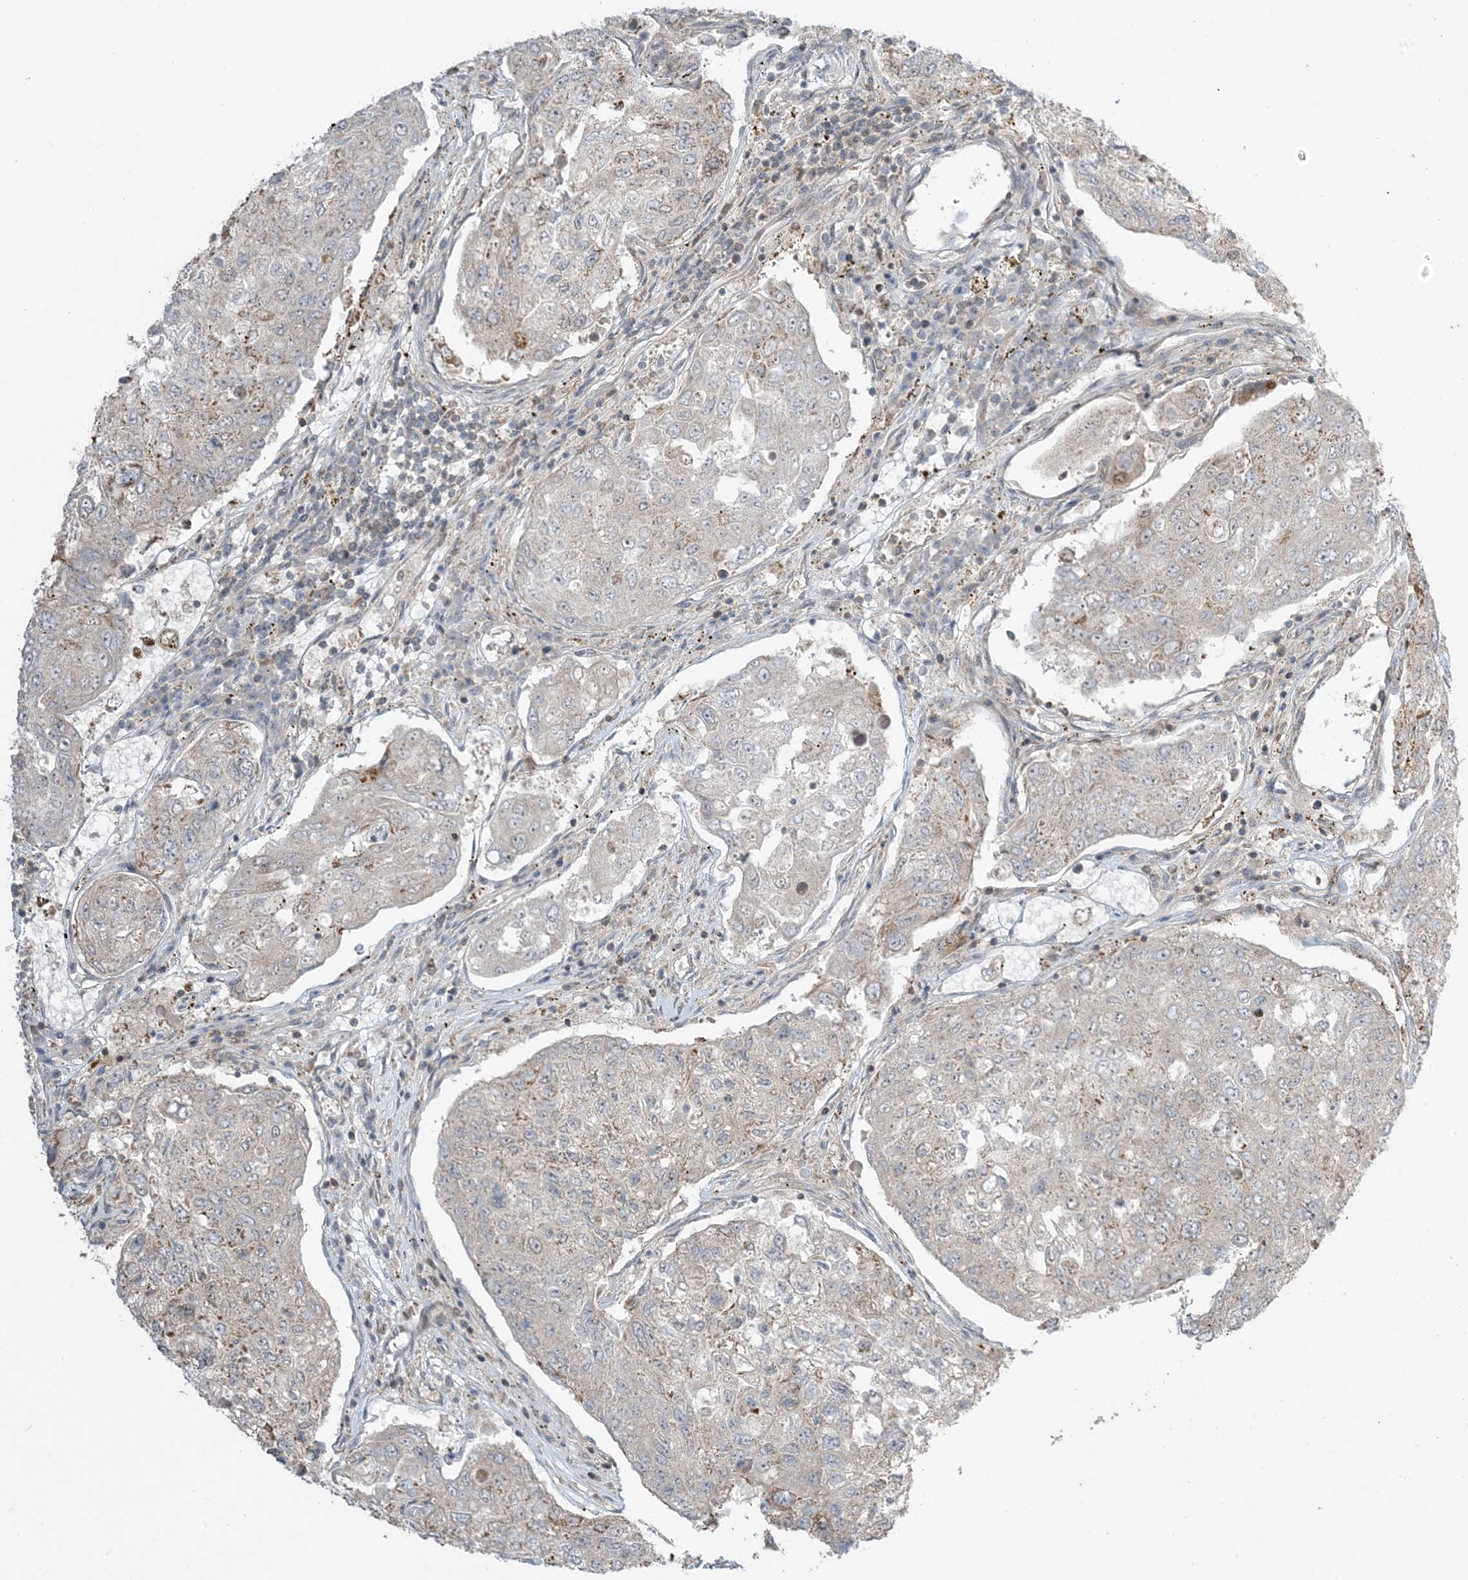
{"staining": {"intensity": "moderate", "quantity": "25%-75%", "location": "cytoplasmic/membranous"}, "tissue": "urothelial cancer", "cell_type": "Tumor cells", "image_type": "cancer", "snomed": [{"axis": "morphology", "description": "Urothelial carcinoma, High grade"}, {"axis": "topography", "description": "Lymph node"}, {"axis": "topography", "description": "Urinary bladder"}], "caption": "DAB (3,3'-diaminobenzidine) immunohistochemical staining of high-grade urothelial carcinoma shows moderate cytoplasmic/membranous protein expression in approximately 25%-75% of tumor cells. (Brightfield microscopy of DAB IHC at high magnification).", "gene": "PHLDB2", "patient": {"sex": "male", "age": 51}}